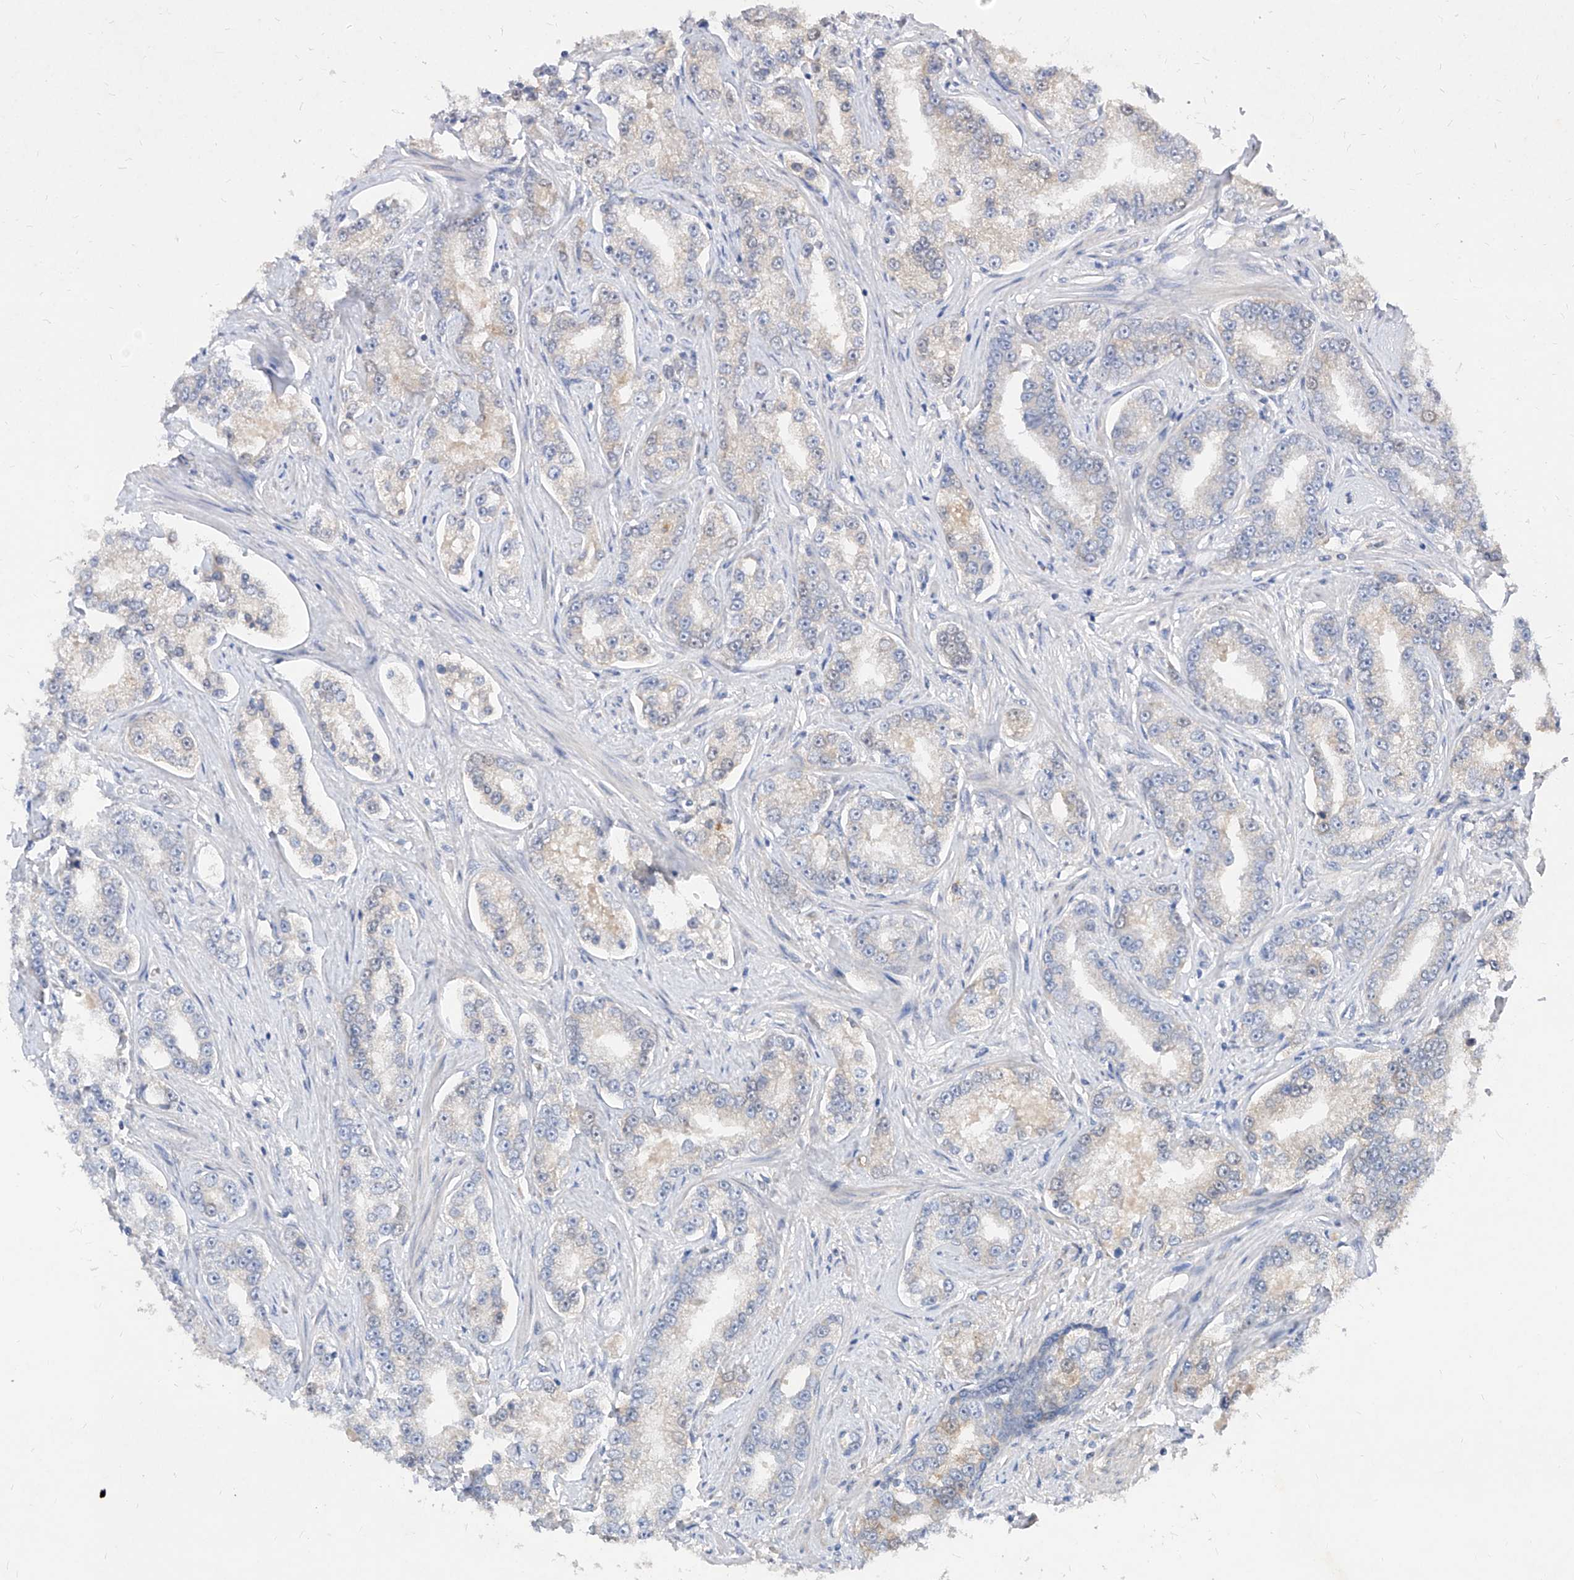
{"staining": {"intensity": "negative", "quantity": "none", "location": "none"}, "tissue": "prostate cancer", "cell_type": "Tumor cells", "image_type": "cancer", "snomed": [{"axis": "morphology", "description": "Normal tissue, NOS"}, {"axis": "morphology", "description": "Adenocarcinoma, High grade"}, {"axis": "topography", "description": "Prostate"}], "caption": "Adenocarcinoma (high-grade) (prostate) was stained to show a protein in brown. There is no significant expression in tumor cells.", "gene": "C4A", "patient": {"sex": "male", "age": 83}}